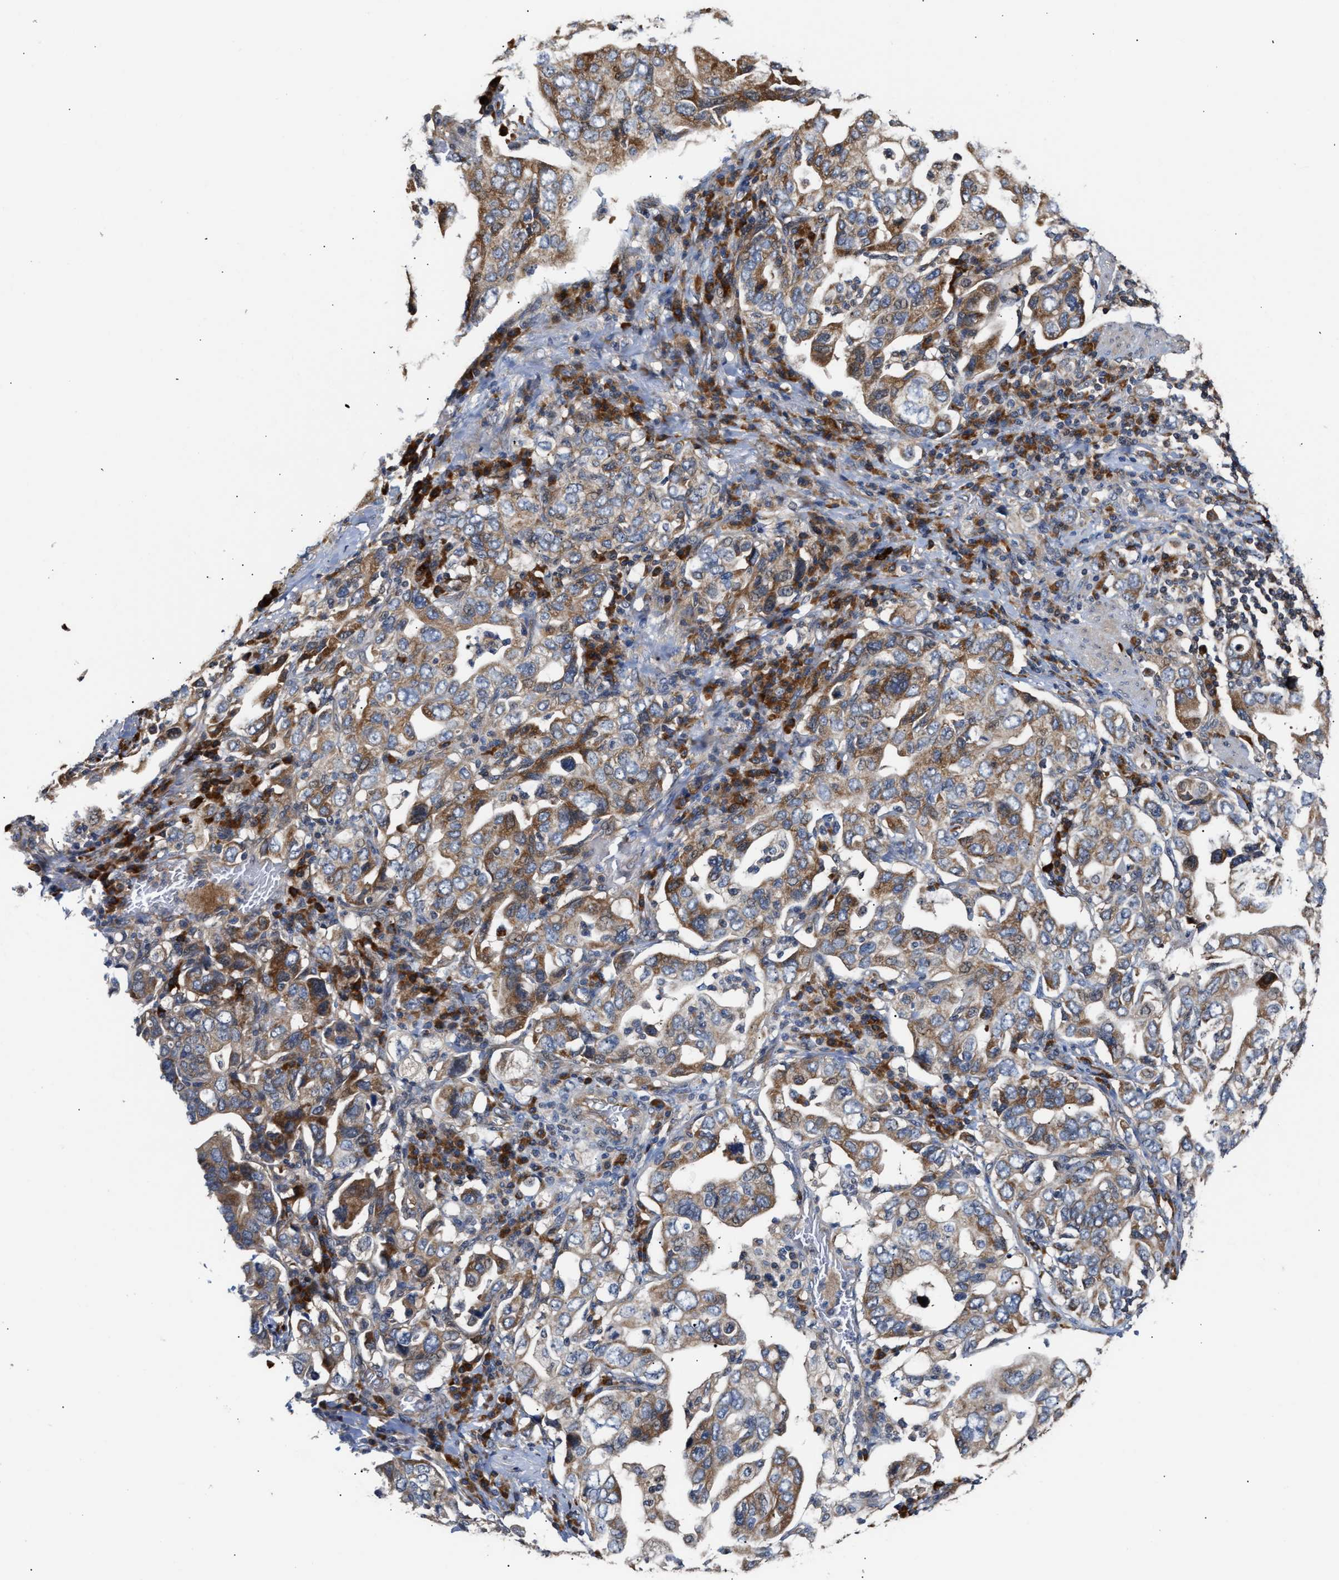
{"staining": {"intensity": "moderate", "quantity": "25%-75%", "location": "cytoplasmic/membranous"}, "tissue": "stomach cancer", "cell_type": "Tumor cells", "image_type": "cancer", "snomed": [{"axis": "morphology", "description": "Adenocarcinoma, NOS"}, {"axis": "topography", "description": "Stomach, upper"}], "caption": "Human stomach adenocarcinoma stained for a protein (brown) reveals moderate cytoplasmic/membranous positive expression in about 25%-75% of tumor cells.", "gene": "CLIP2", "patient": {"sex": "male", "age": 62}}